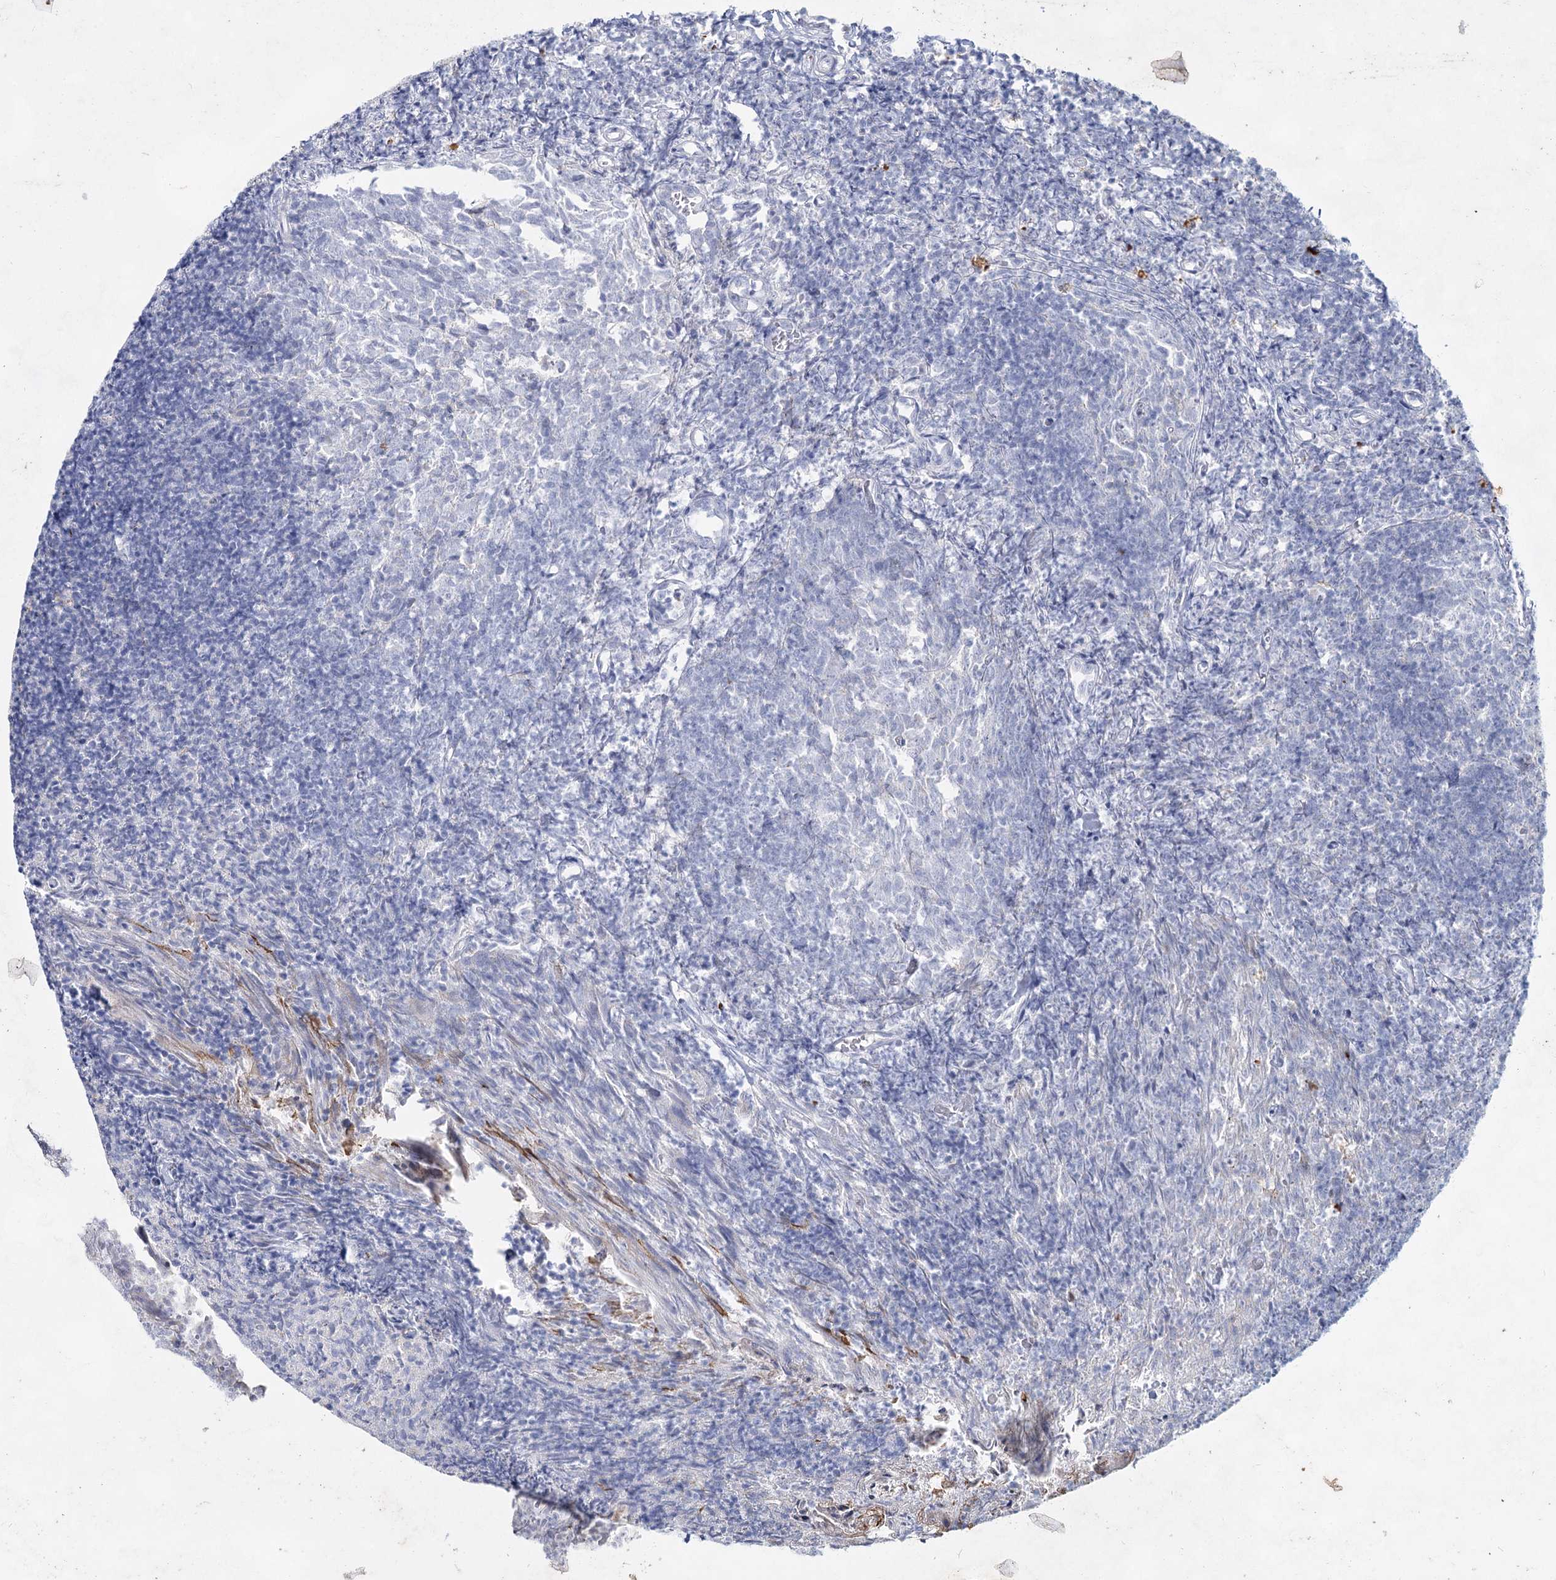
{"staining": {"intensity": "negative", "quantity": "none", "location": "none"}, "tissue": "tonsil", "cell_type": "Germinal center cells", "image_type": "normal", "snomed": [{"axis": "morphology", "description": "Normal tissue, NOS"}, {"axis": "topography", "description": "Tonsil"}], "caption": "High magnification brightfield microscopy of unremarkable tonsil stained with DAB (brown) and counterstained with hematoxylin (blue): germinal center cells show no significant staining. The staining is performed using DAB brown chromogen with nuclei counter-stained in using hematoxylin.", "gene": "CCDC73", "patient": {"sex": "female", "age": 10}}